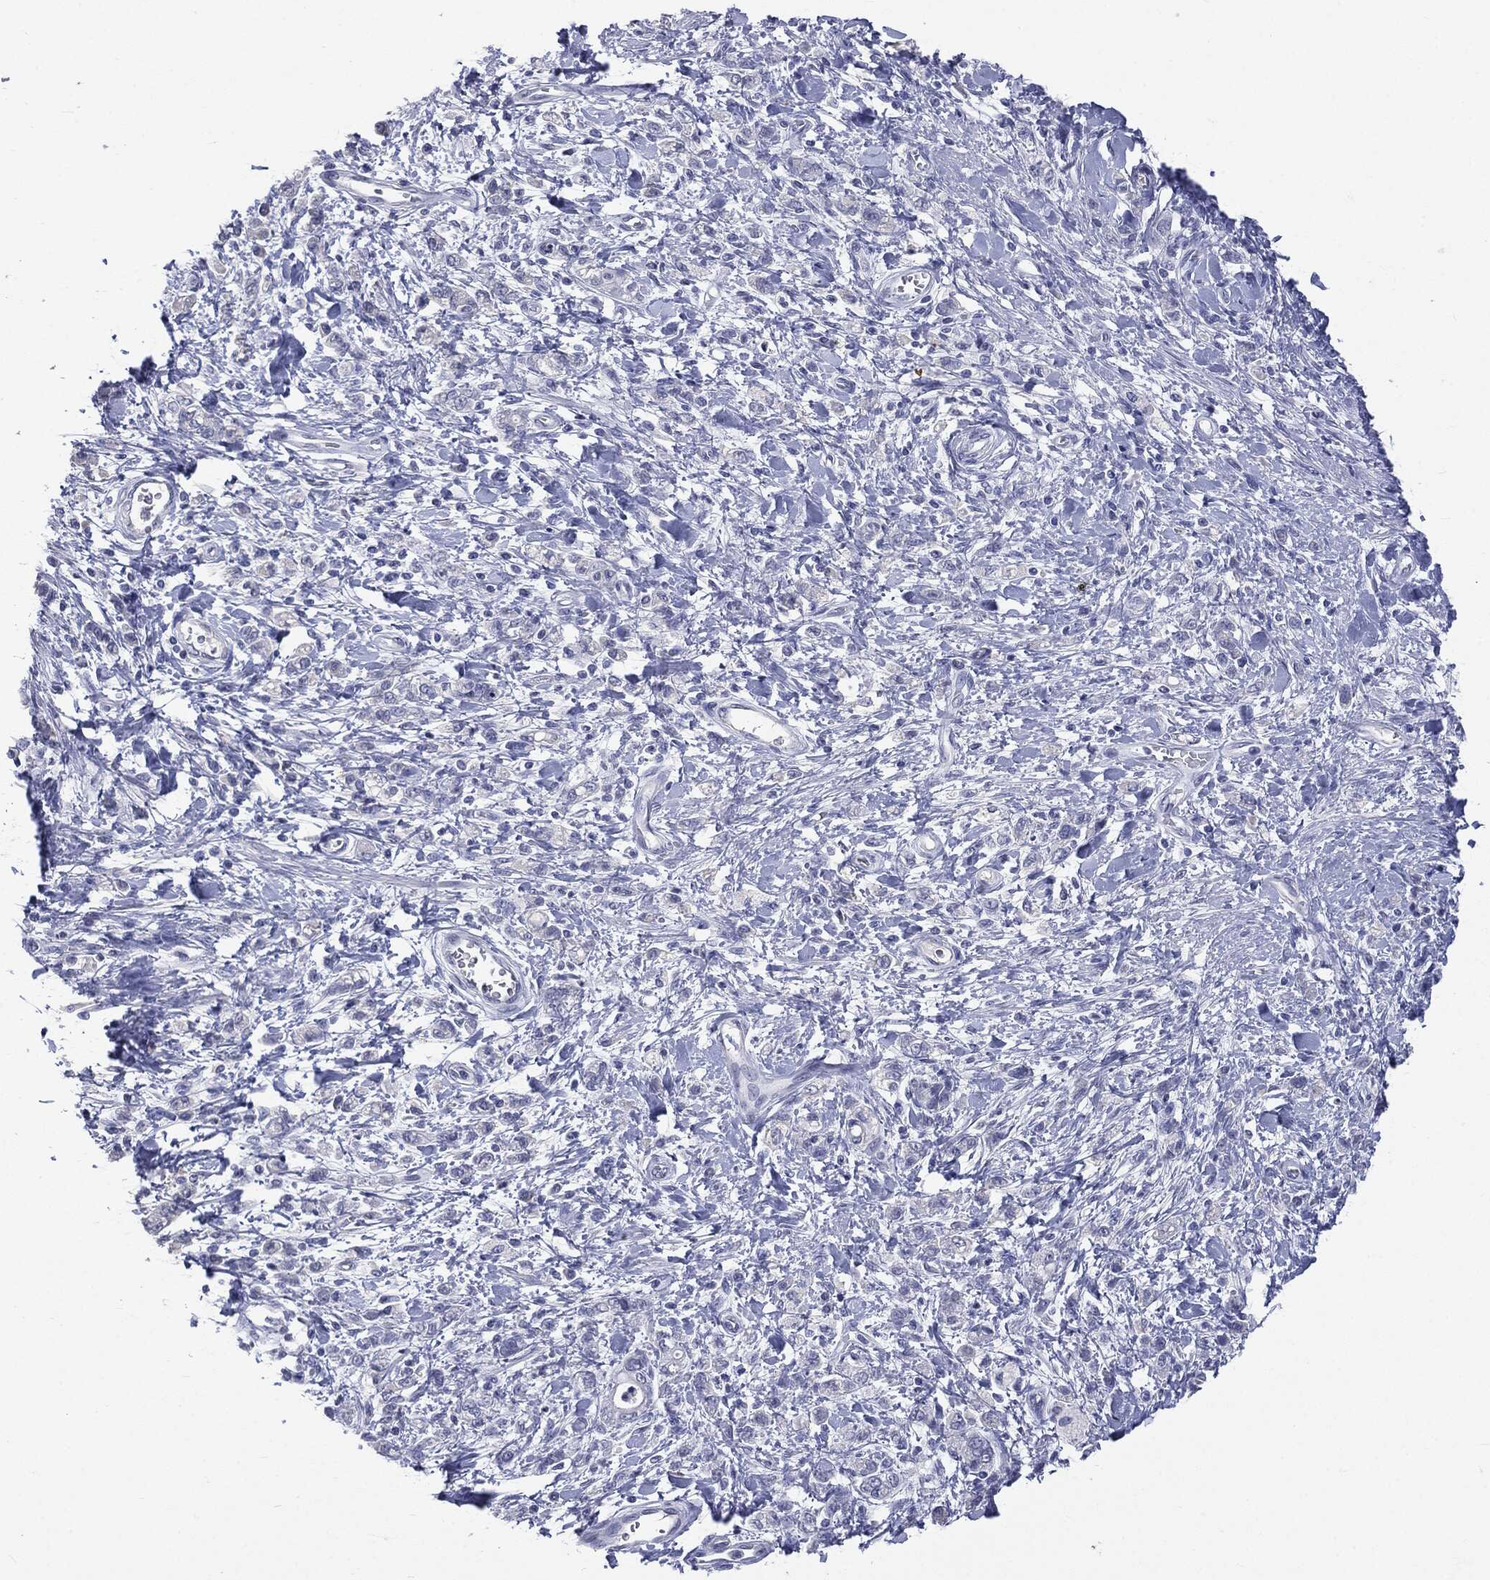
{"staining": {"intensity": "negative", "quantity": "none", "location": "none"}, "tissue": "stomach cancer", "cell_type": "Tumor cells", "image_type": "cancer", "snomed": [{"axis": "morphology", "description": "Adenocarcinoma, NOS"}, {"axis": "topography", "description": "Stomach"}], "caption": "IHC of stomach cancer demonstrates no positivity in tumor cells.", "gene": "TSHB", "patient": {"sex": "male", "age": 77}}